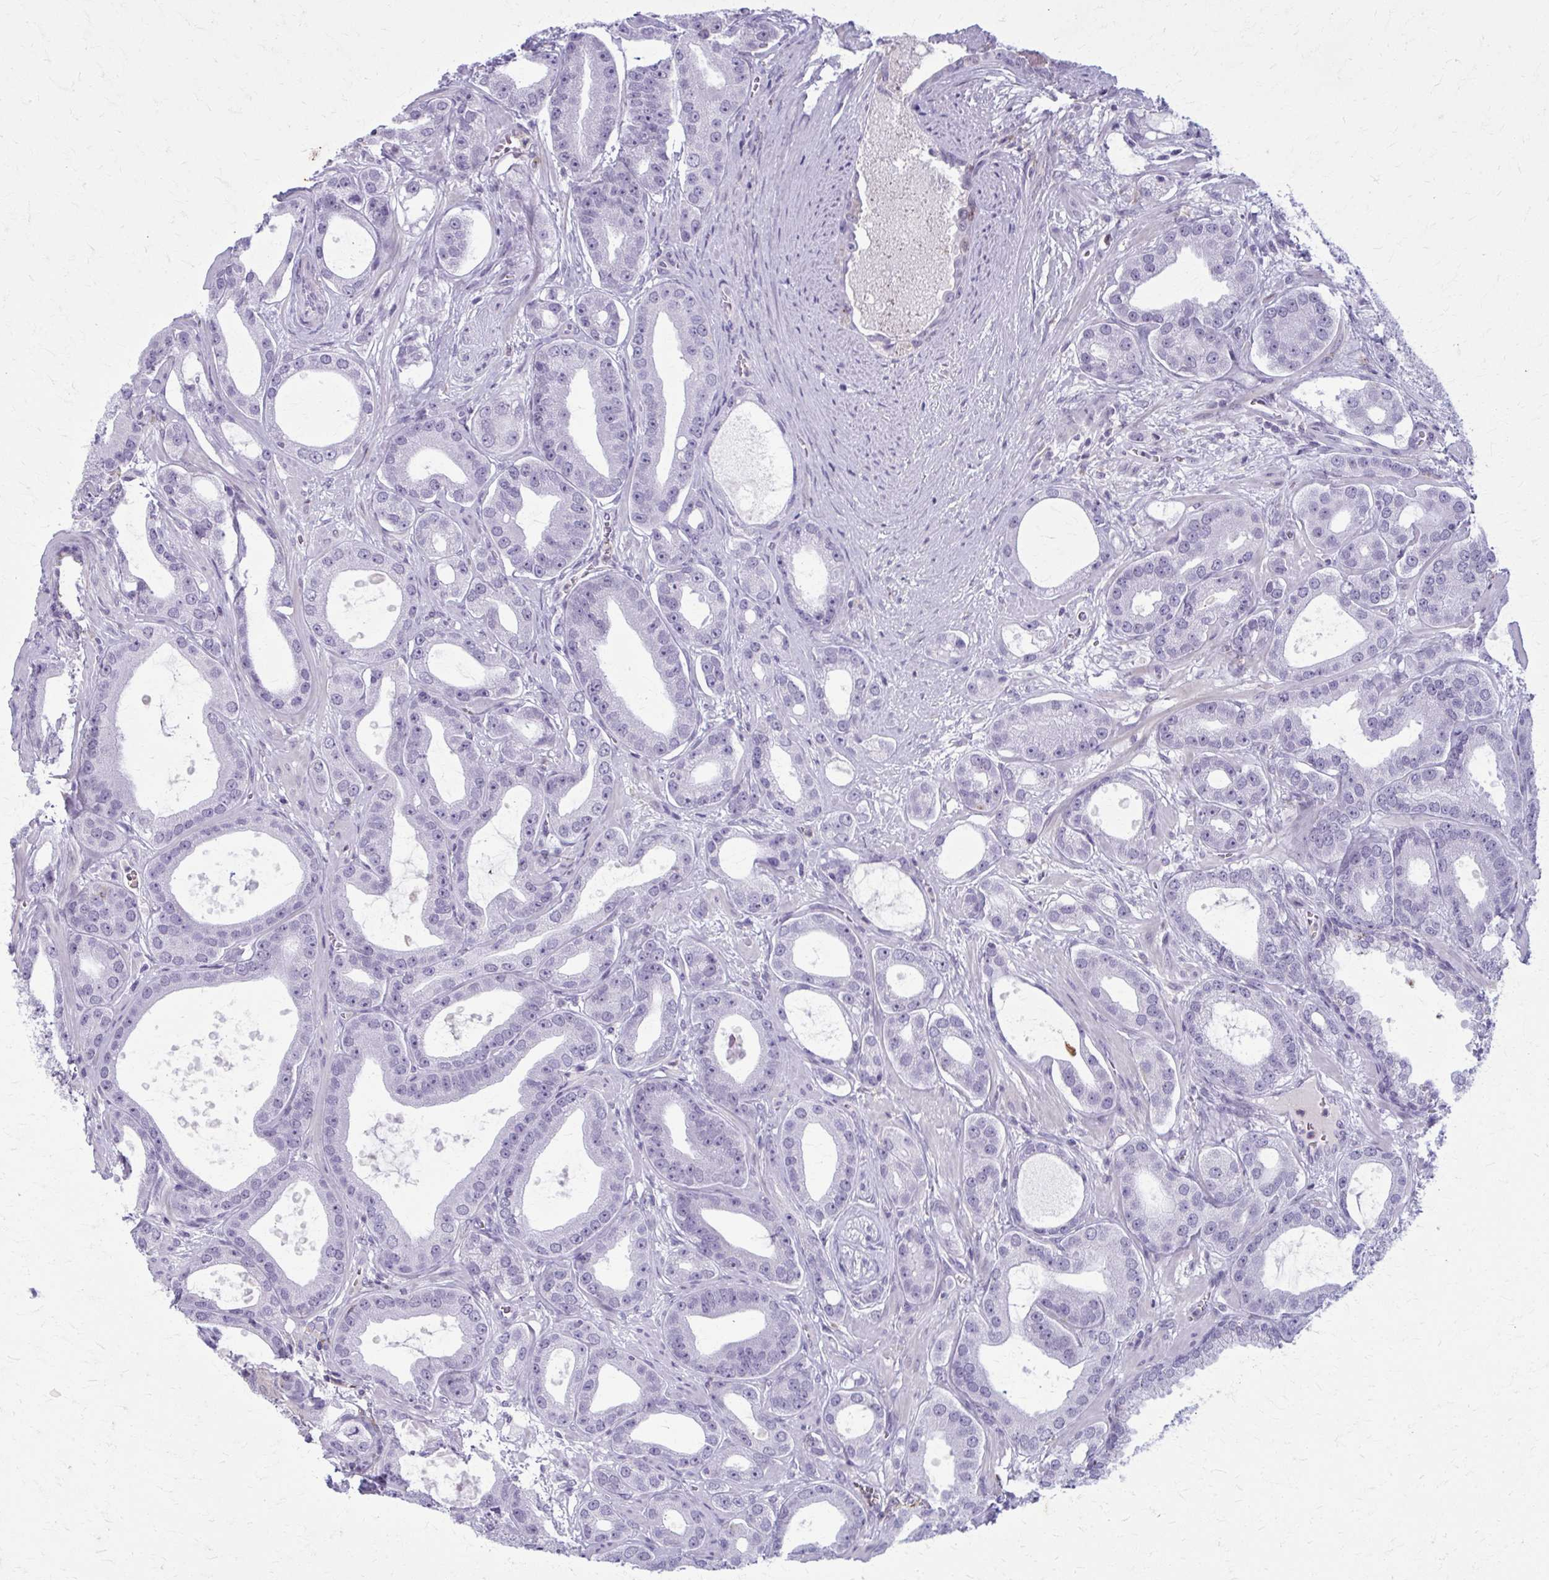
{"staining": {"intensity": "negative", "quantity": "none", "location": "none"}, "tissue": "prostate cancer", "cell_type": "Tumor cells", "image_type": "cancer", "snomed": [{"axis": "morphology", "description": "Adenocarcinoma, High grade"}, {"axis": "topography", "description": "Prostate"}], "caption": "IHC micrograph of neoplastic tissue: prostate cancer (adenocarcinoma (high-grade)) stained with DAB shows no significant protein staining in tumor cells. (Brightfield microscopy of DAB (3,3'-diaminobenzidine) IHC at high magnification).", "gene": "CARD9", "patient": {"sex": "male", "age": 65}}